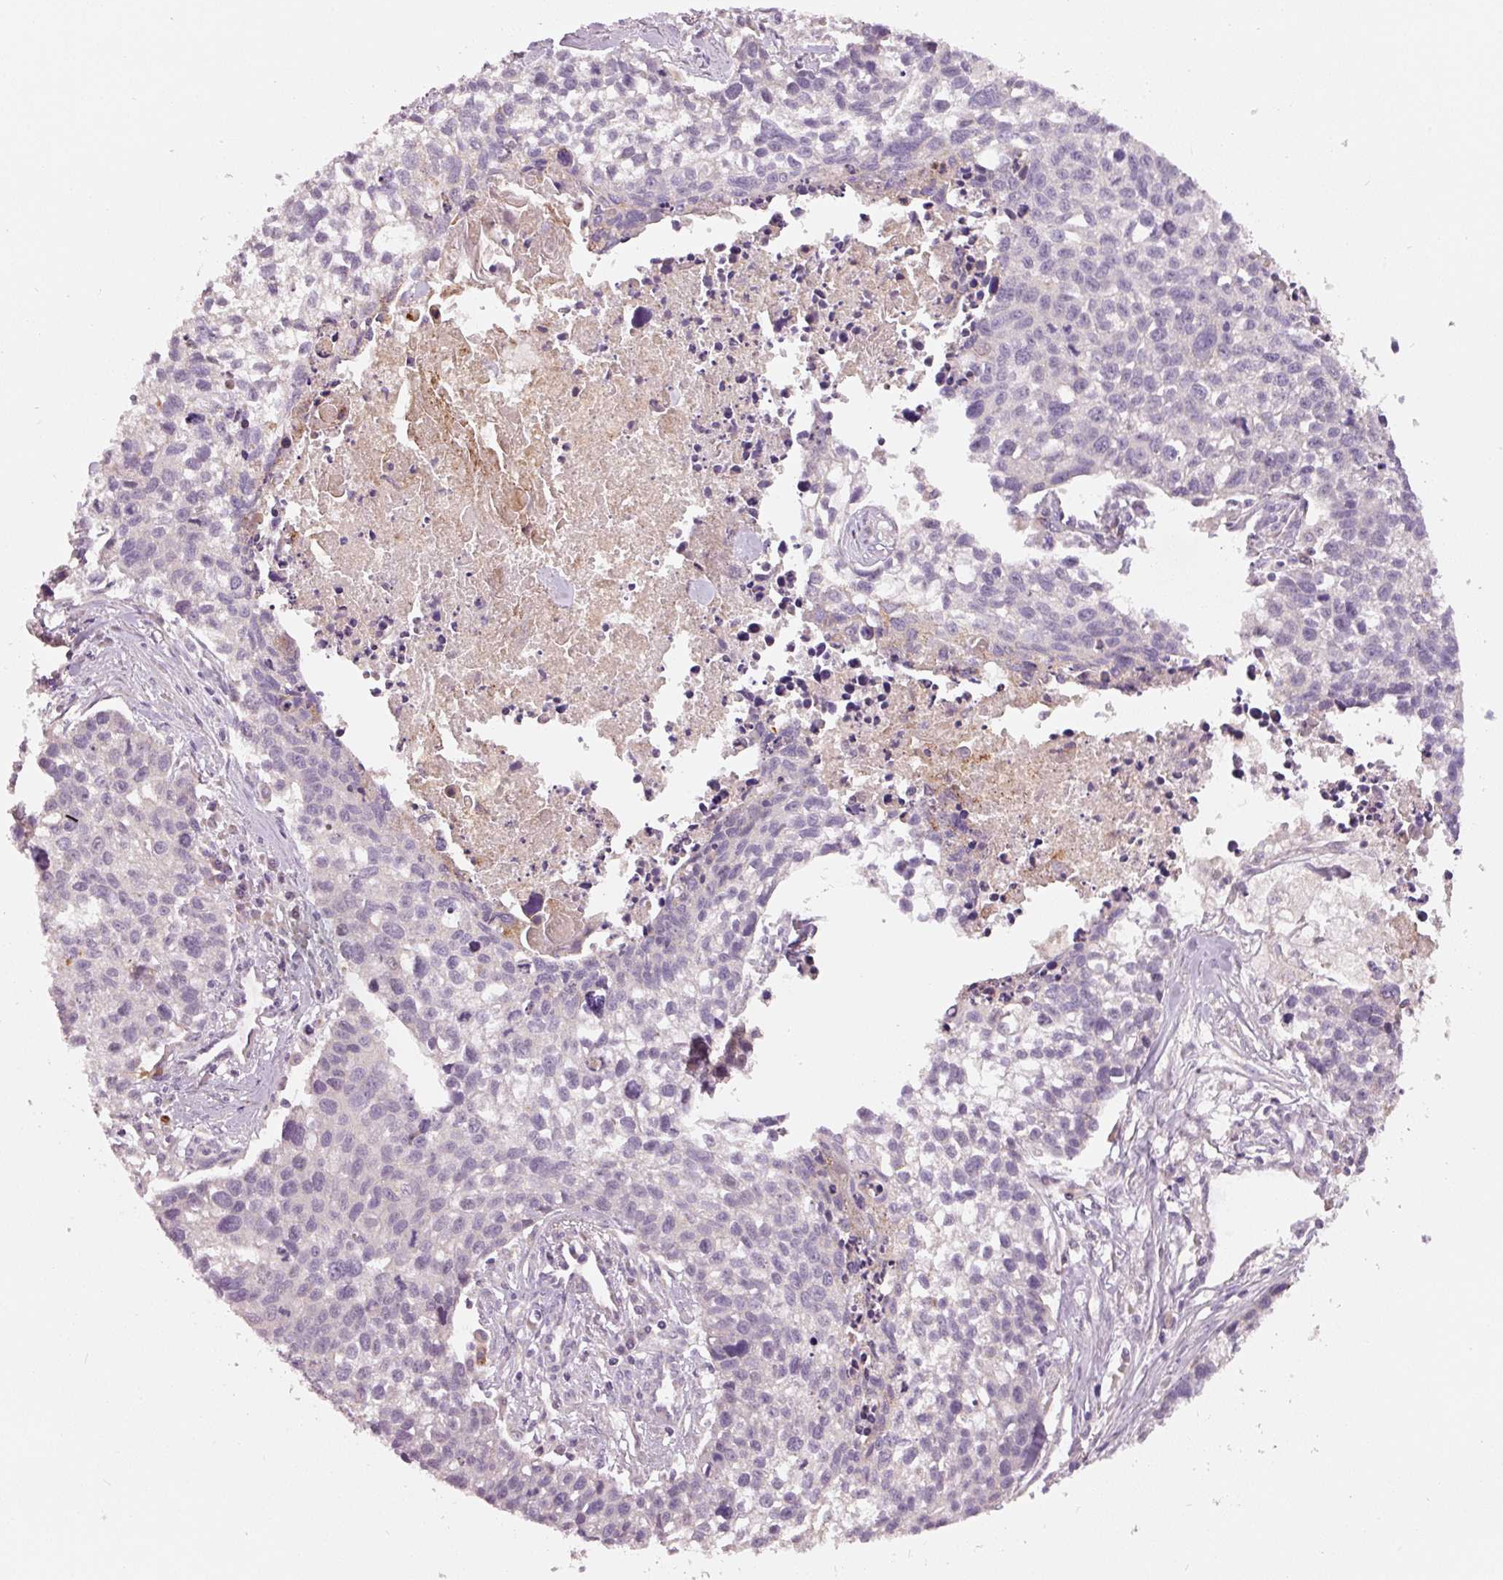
{"staining": {"intensity": "negative", "quantity": "none", "location": "none"}, "tissue": "lung cancer", "cell_type": "Tumor cells", "image_type": "cancer", "snomed": [{"axis": "morphology", "description": "Squamous cell carcinoma, NOS"}, {"axis": "topography", "description": "Lung"}], "caption": "Photomicrograph shows no significant protein expression in tumor cells of squamous cell carcinoma (lung).", "gene": "KLHL21", "patient": {"sex": "male", "age": 74}}